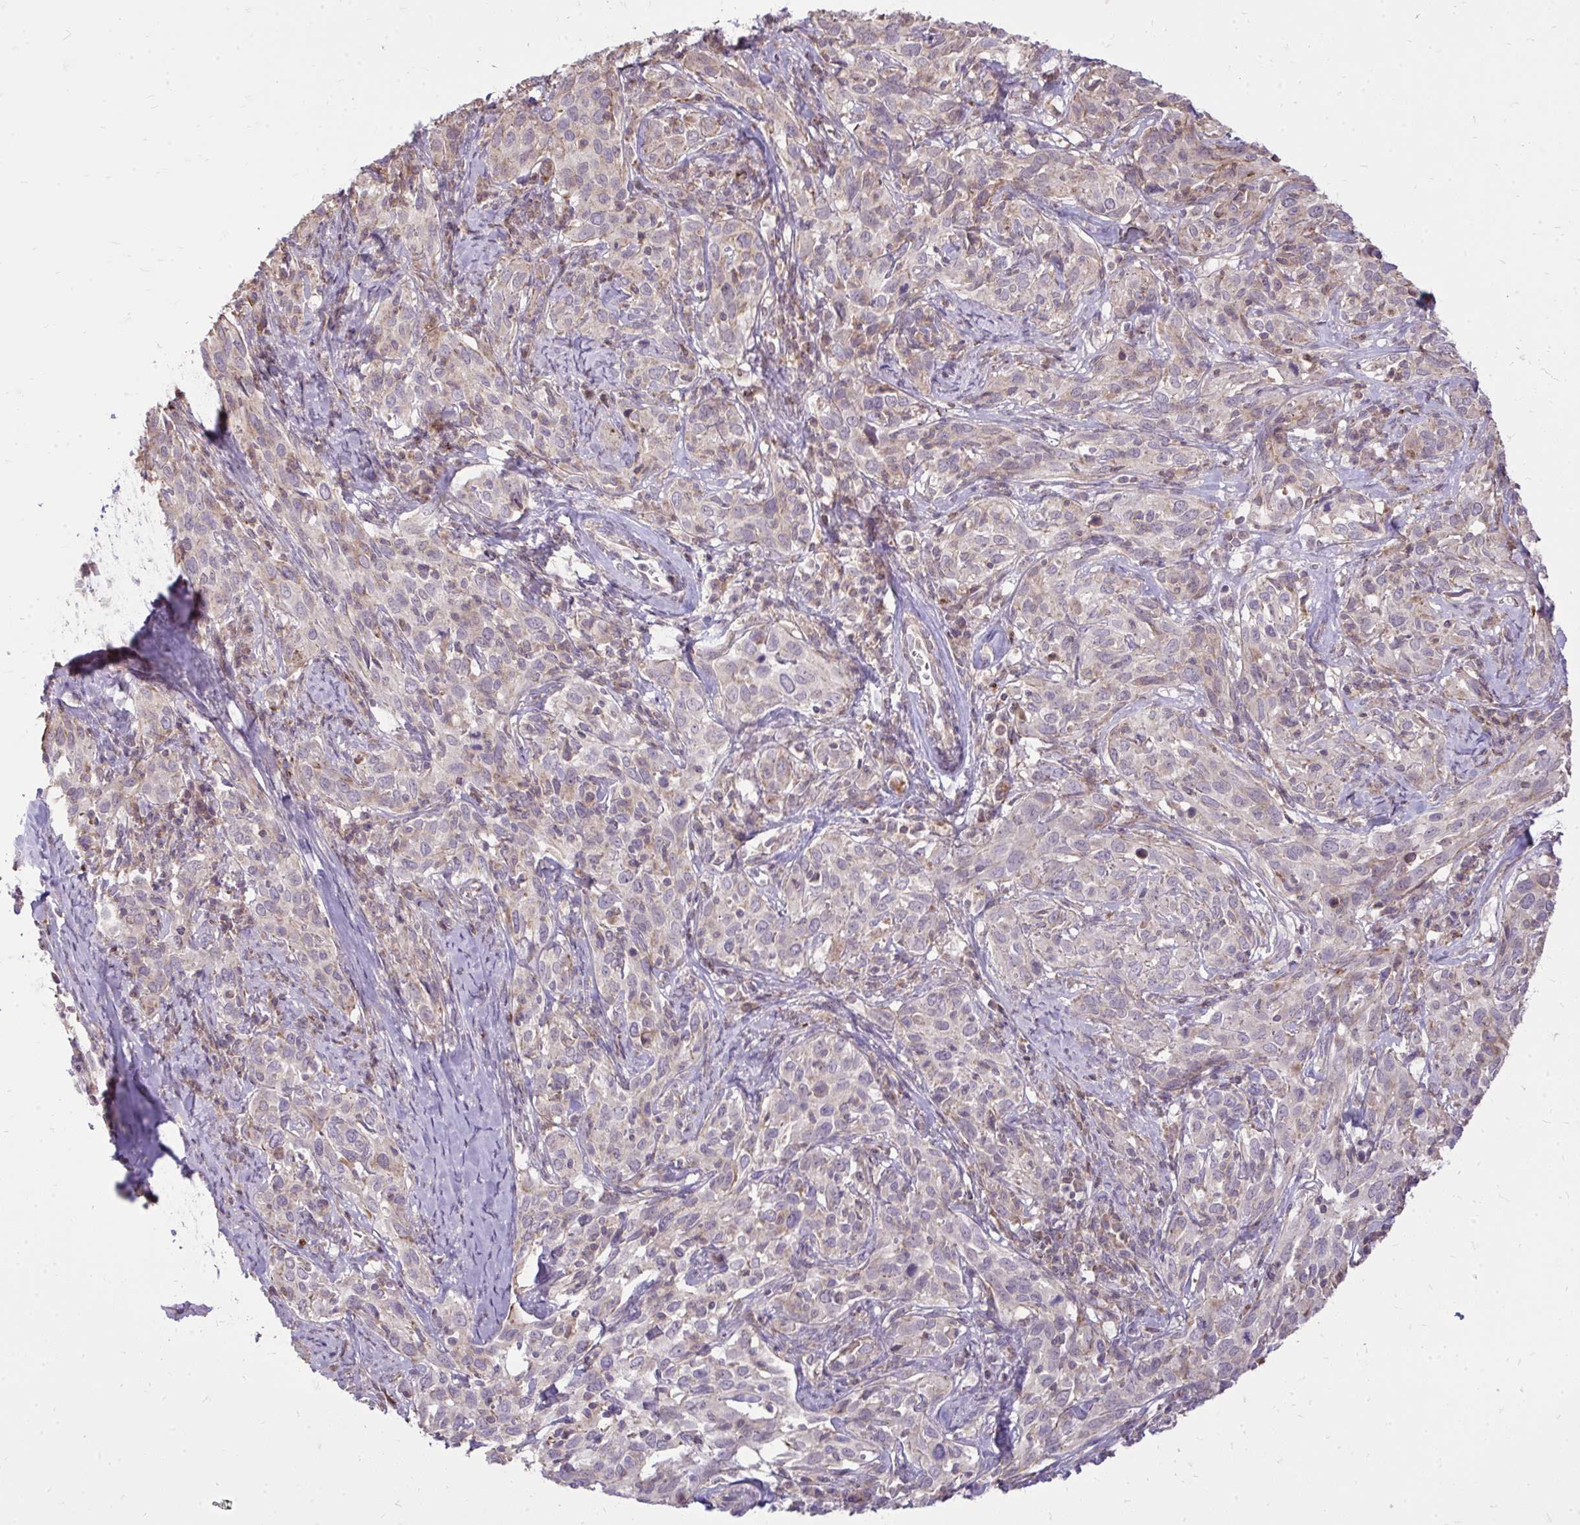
{"staining": {"intensity": "negative", "quantity": "none", "location": "none"}, "tissue": "cervical cancer", "cell_type": "Tumor cells", "image_type": "cancer", "snomed": [{"axis": "morphology", "description": "Normal tissue, NOS"}, {"axis": "morphology", "description": "Squamous cell carcinoma, NOS"}, {"axis": "topography", "description": "Cervix"}], "caption": "Tumor cells are negative for brown protein staining in squamous cell carcinoma (cervical).", "gene": "SLC7A5", "patient": {"sex": "female", "age": 51}}